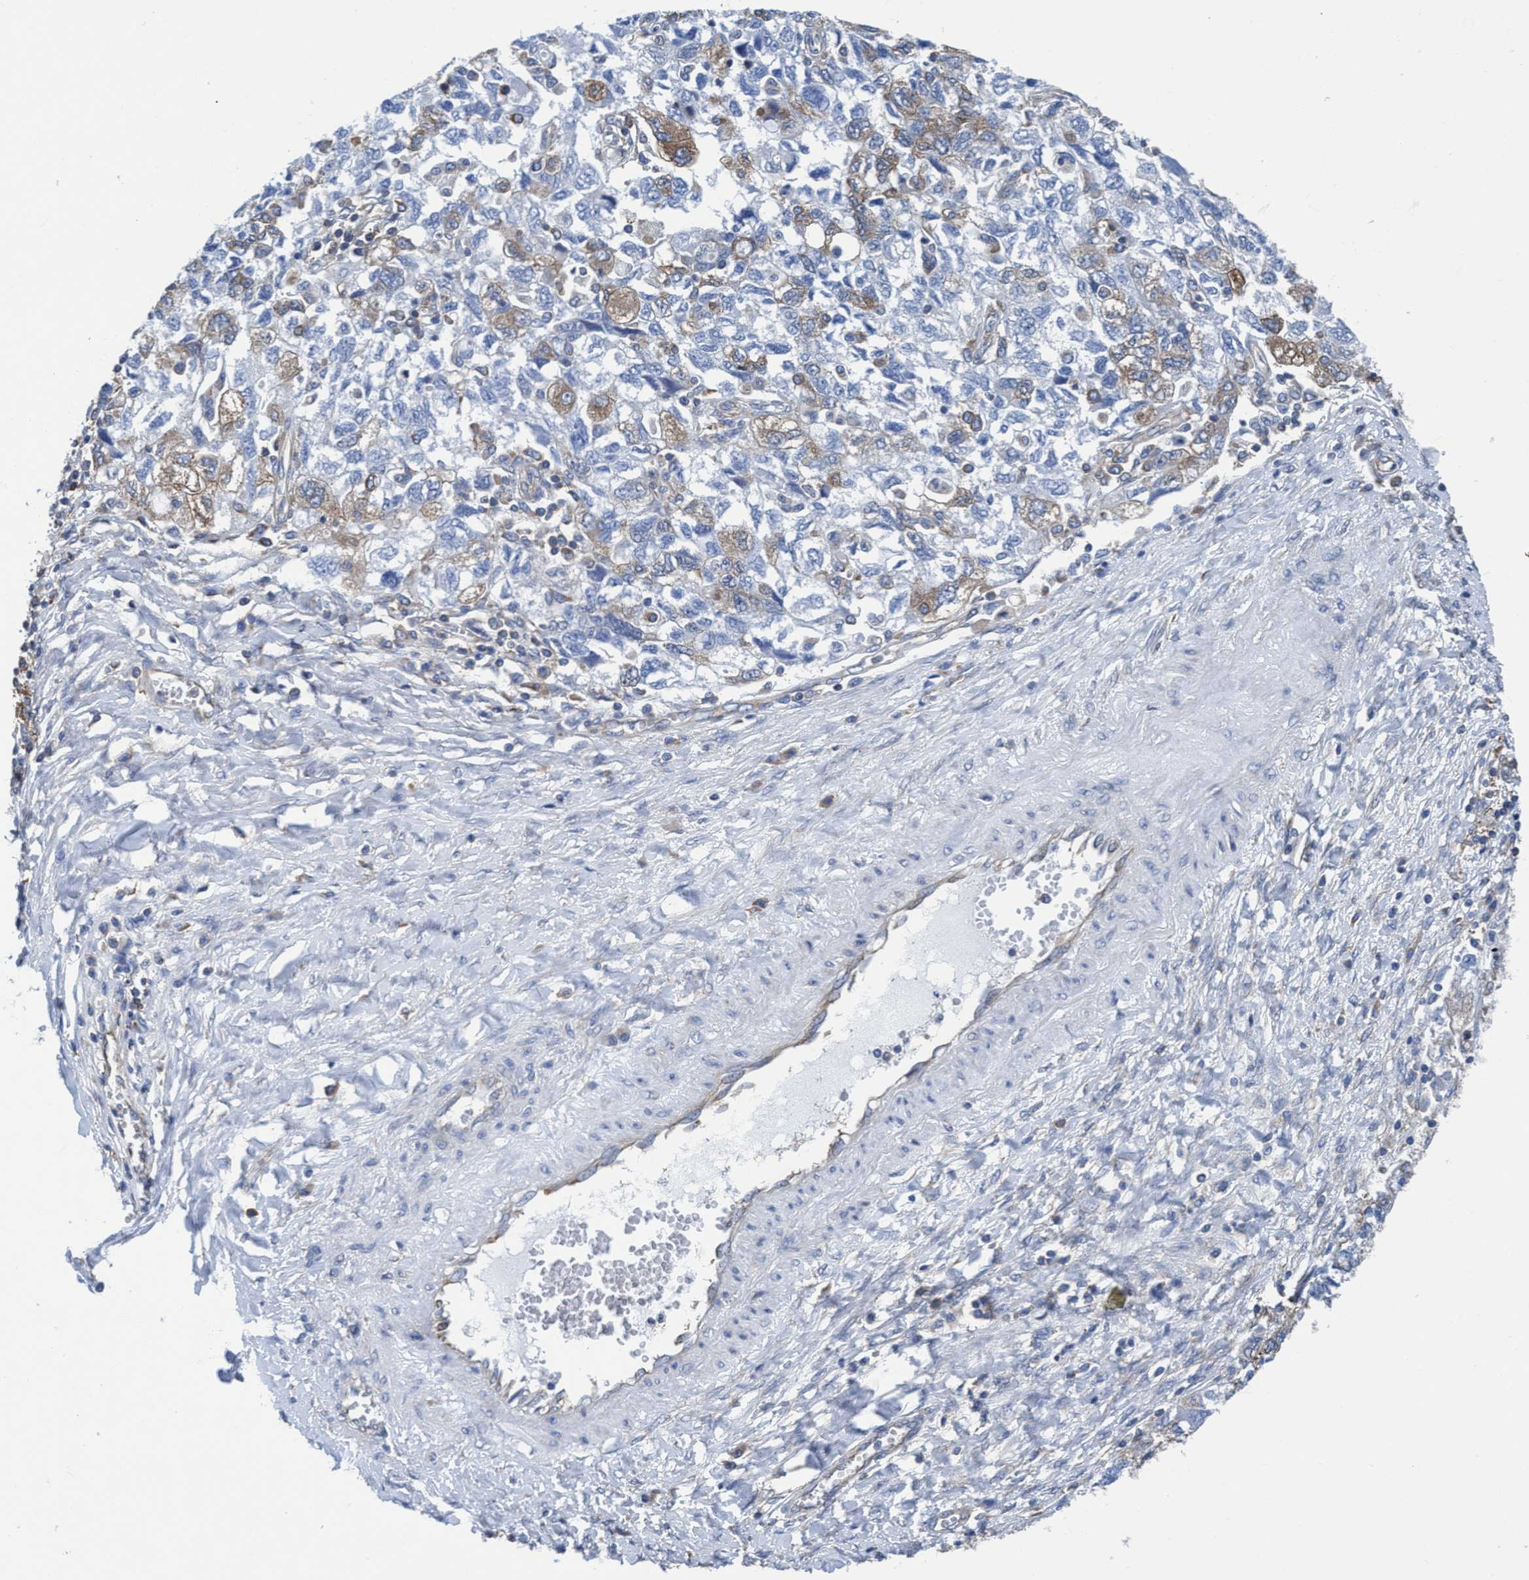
{"staining": {"intensity": "weak", "quantity": ">75%", "location": "cytoplasmic/membranous"}, "tissue": "ovarian cancer", "cell_type": "Tumor cells", "image_type": "cancer", "snomed": [{"axis": "morphology", "description": "Carcinoma, NOS"}, {"axis": "morphology", "description": "Cystadenocarcinoma, serous, NOS"}, {"axis": "topography", "description": "Ovary"}], "caption": "Immunohistochemical staining of human ovarian cancer reveals weak cytoplasmic/membranous protein staining in approximately >75% of tumor cells.", "gene": "NMT1", "patient": {"sex": "female", "age": 69}}